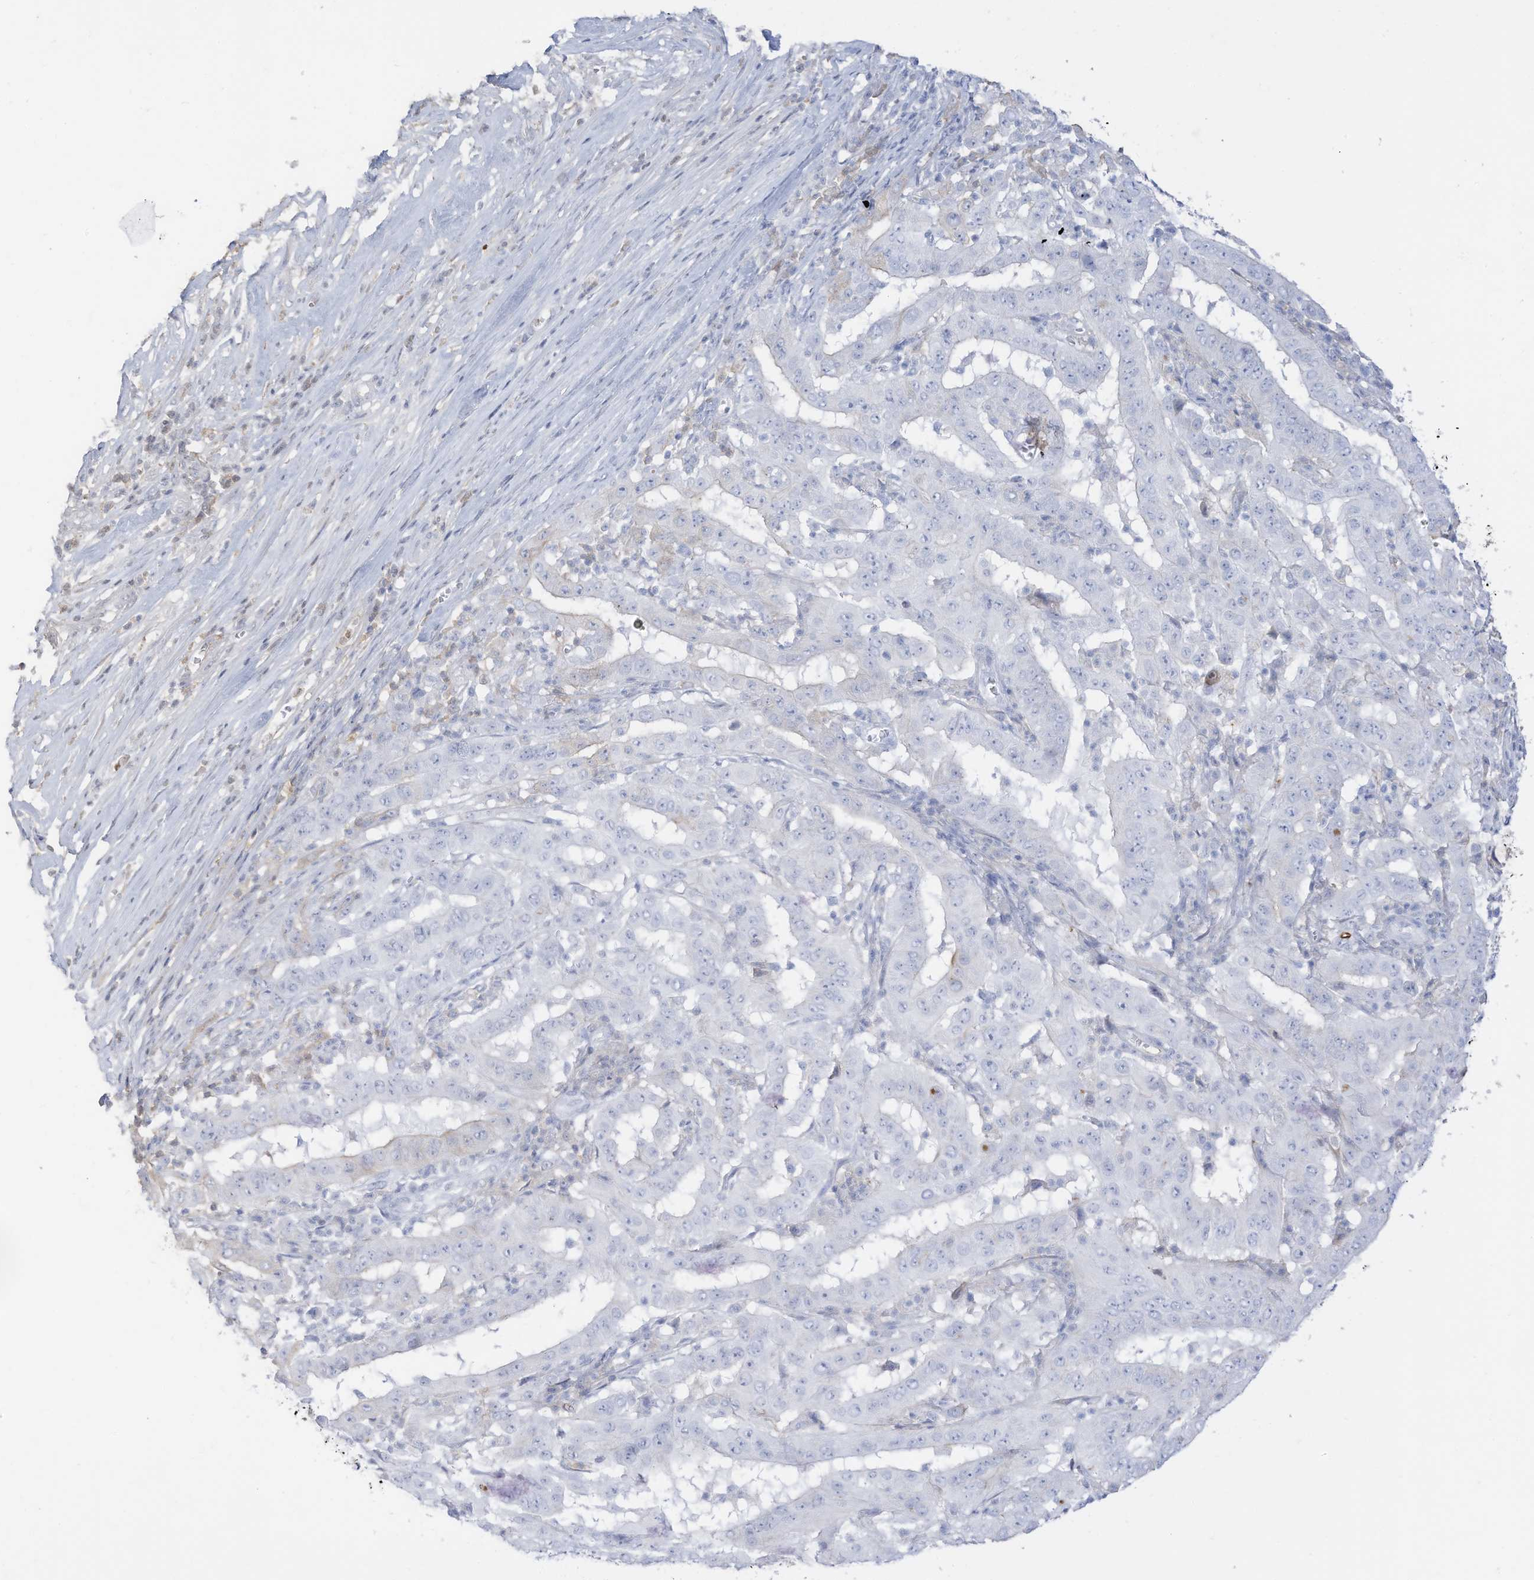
{"staining": {"intensity": "negative", "quantity": "none", "location": "none"}, "tissue": "pancreatic cancer", "cell_type": "Tumor cells", "image_type": "cancer", "snomed": [{"axis": "morphology", "description": "Adenocarcinoma, NOS"}, {"axis": "topography", "description": "Pancreas"}], "caption": "Pancreatic adenocarcinoma was stained to show a protein in brown. There is no significant expression in tumor cells.", "gene": "HSD17B13", "patient": {"sex": "male", "age": 63}}